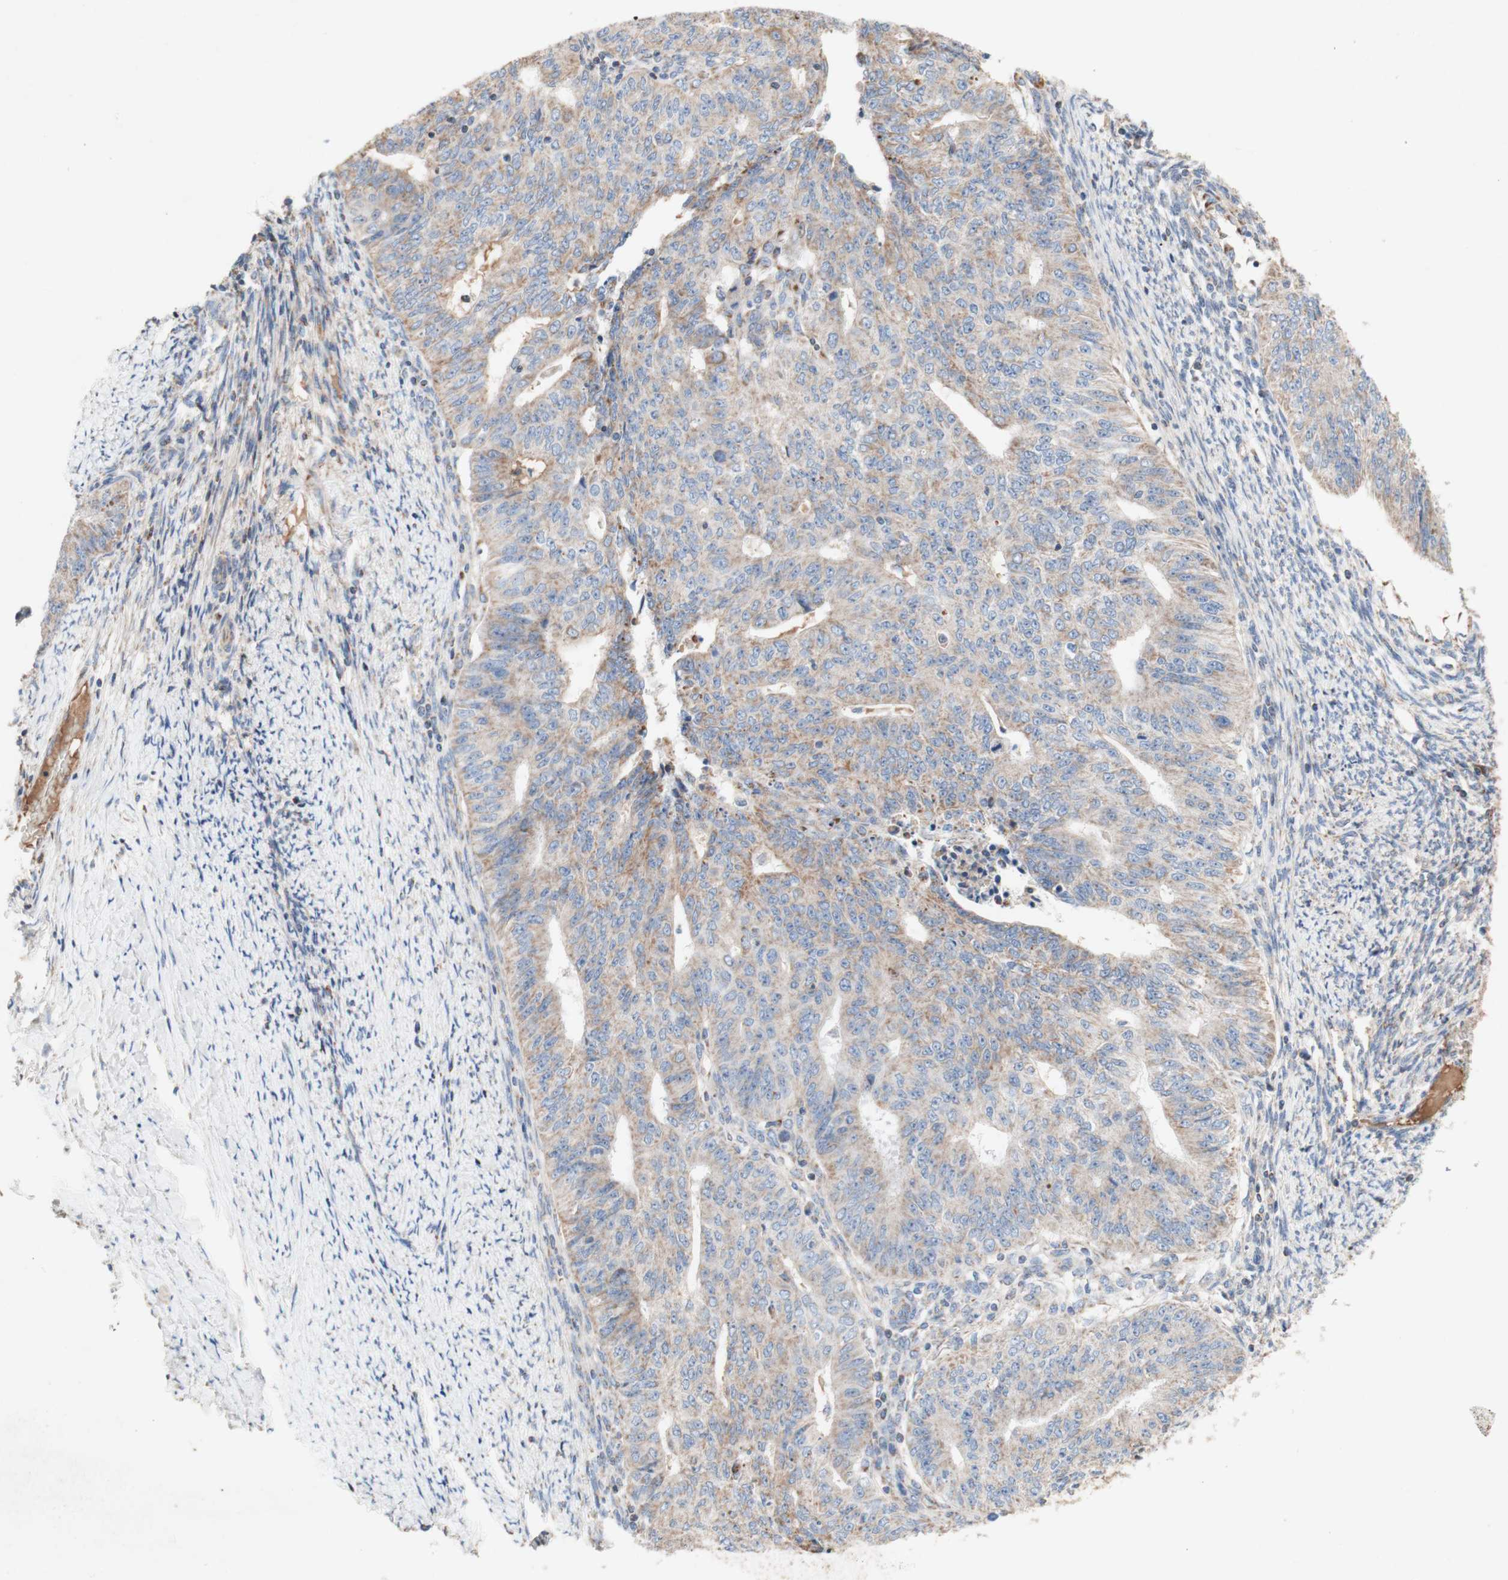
{"staining": {"intensity": "weak", "quantity": ">75%", "location": "cytoplasmic/membranous"}, "tissue": "endometrial cancer", "cell_type": "Tumor cells", "image_type": "cancer", "snomed": [{"axis": "morphology", "description": "Adenocarcinoma, NOS"}, {"axis": "topography", "description": "Endometrium"}], "caption": "Adenocarcinoma (endometrial) stained with a protein marker reveals weak staining in tumor cells.", "gene": "SDHB", "patient": {"sex": "female", "age": 32}}